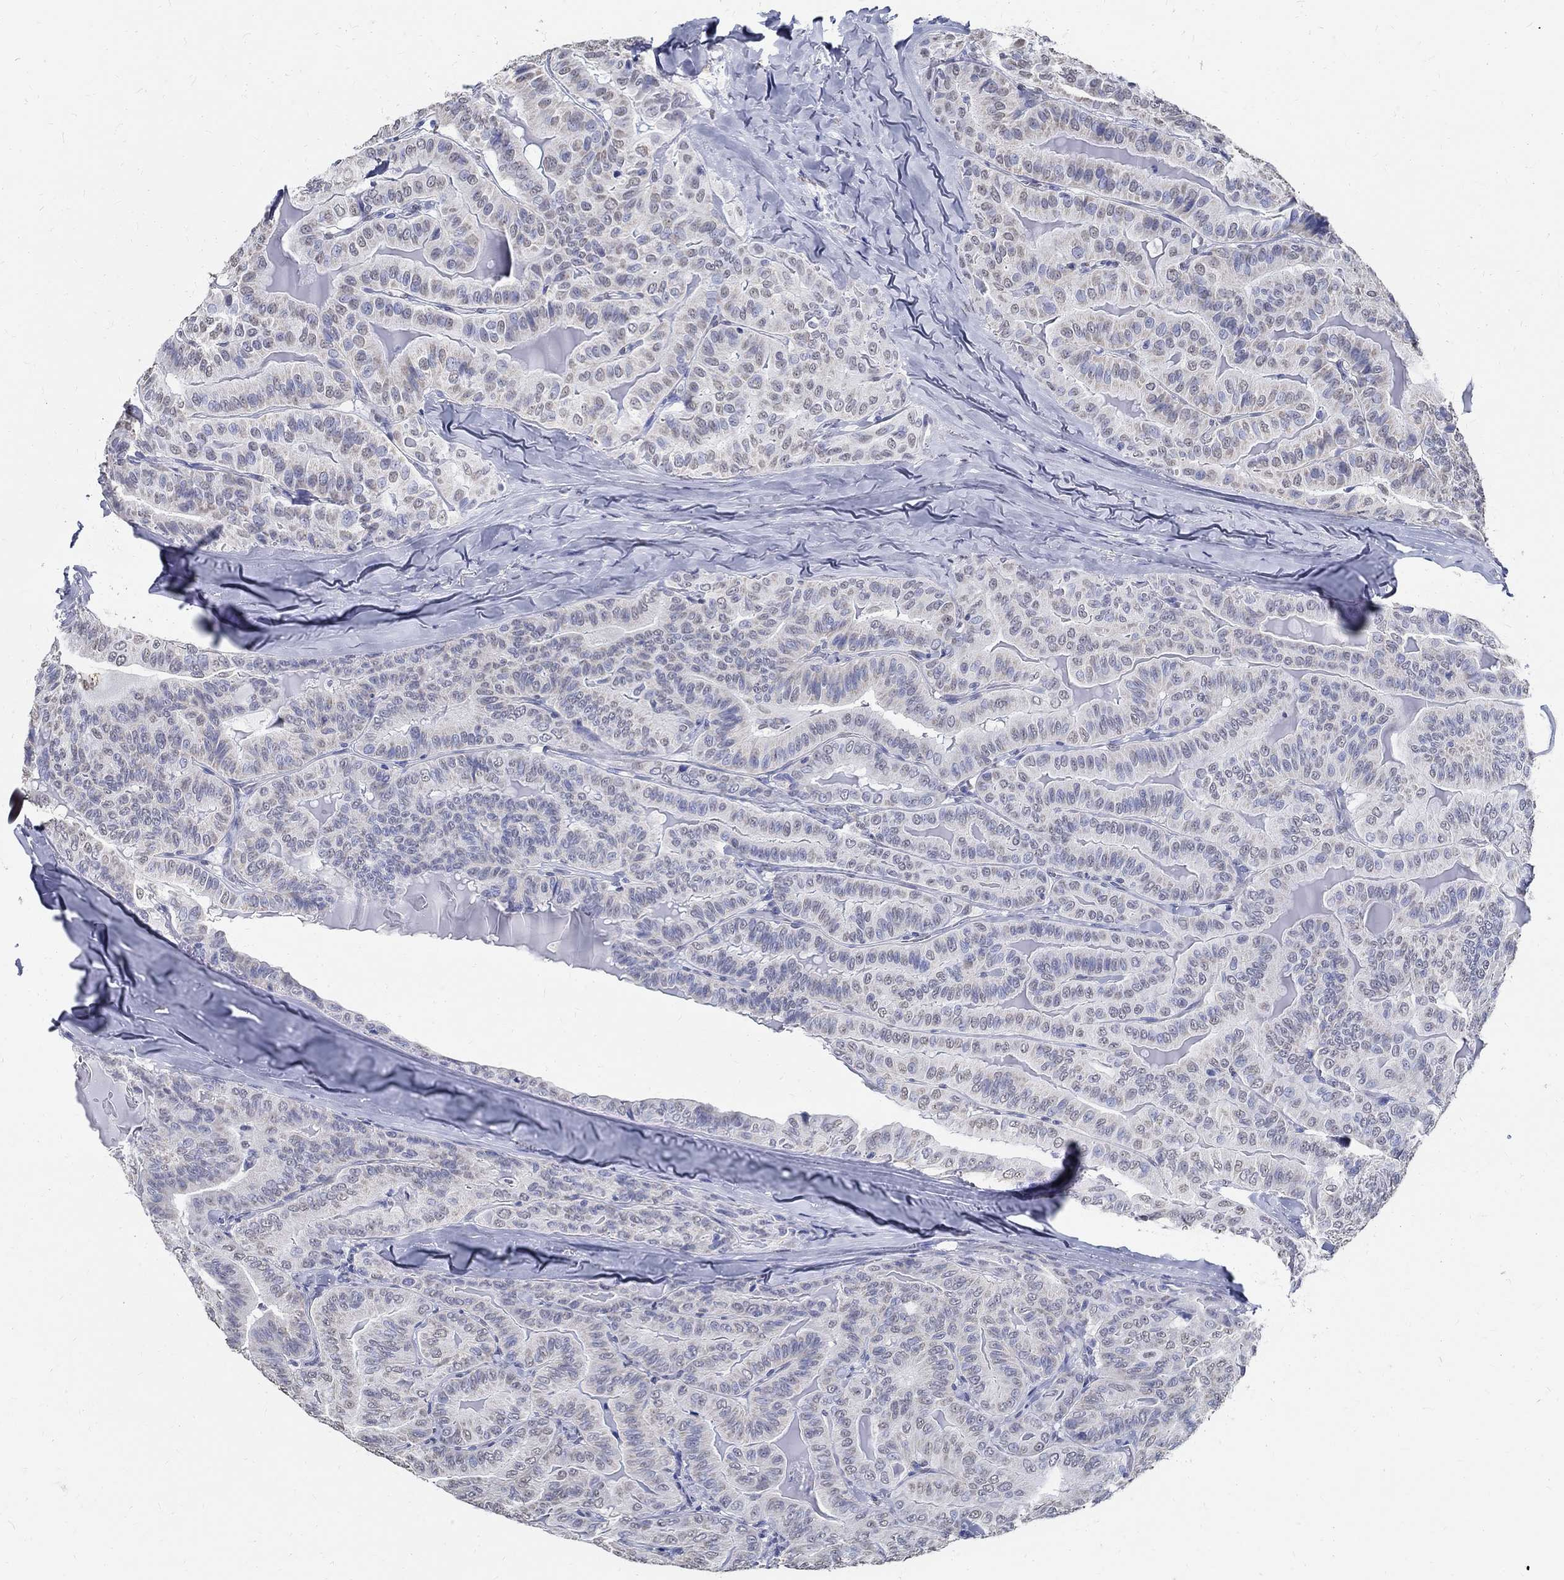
{"staining": {"intensity": "weak", "quantity": "<25%", "location": "nuclear"}, "tissue": "thyroid cancer", "cell_type": "Tumor cells", "image_type": "cancer", "snomed": [{"axis": "morphology", "description": "Papillary adenocarcinoma, NOS"}, {"axis": "topography", "description": "Thyroid gland"}], "caption": "Tumor cells show no significant protein staining in thyroid cancer.", "gene": "TSPAN16", "patient": {"sex": "female", "age": 68}}